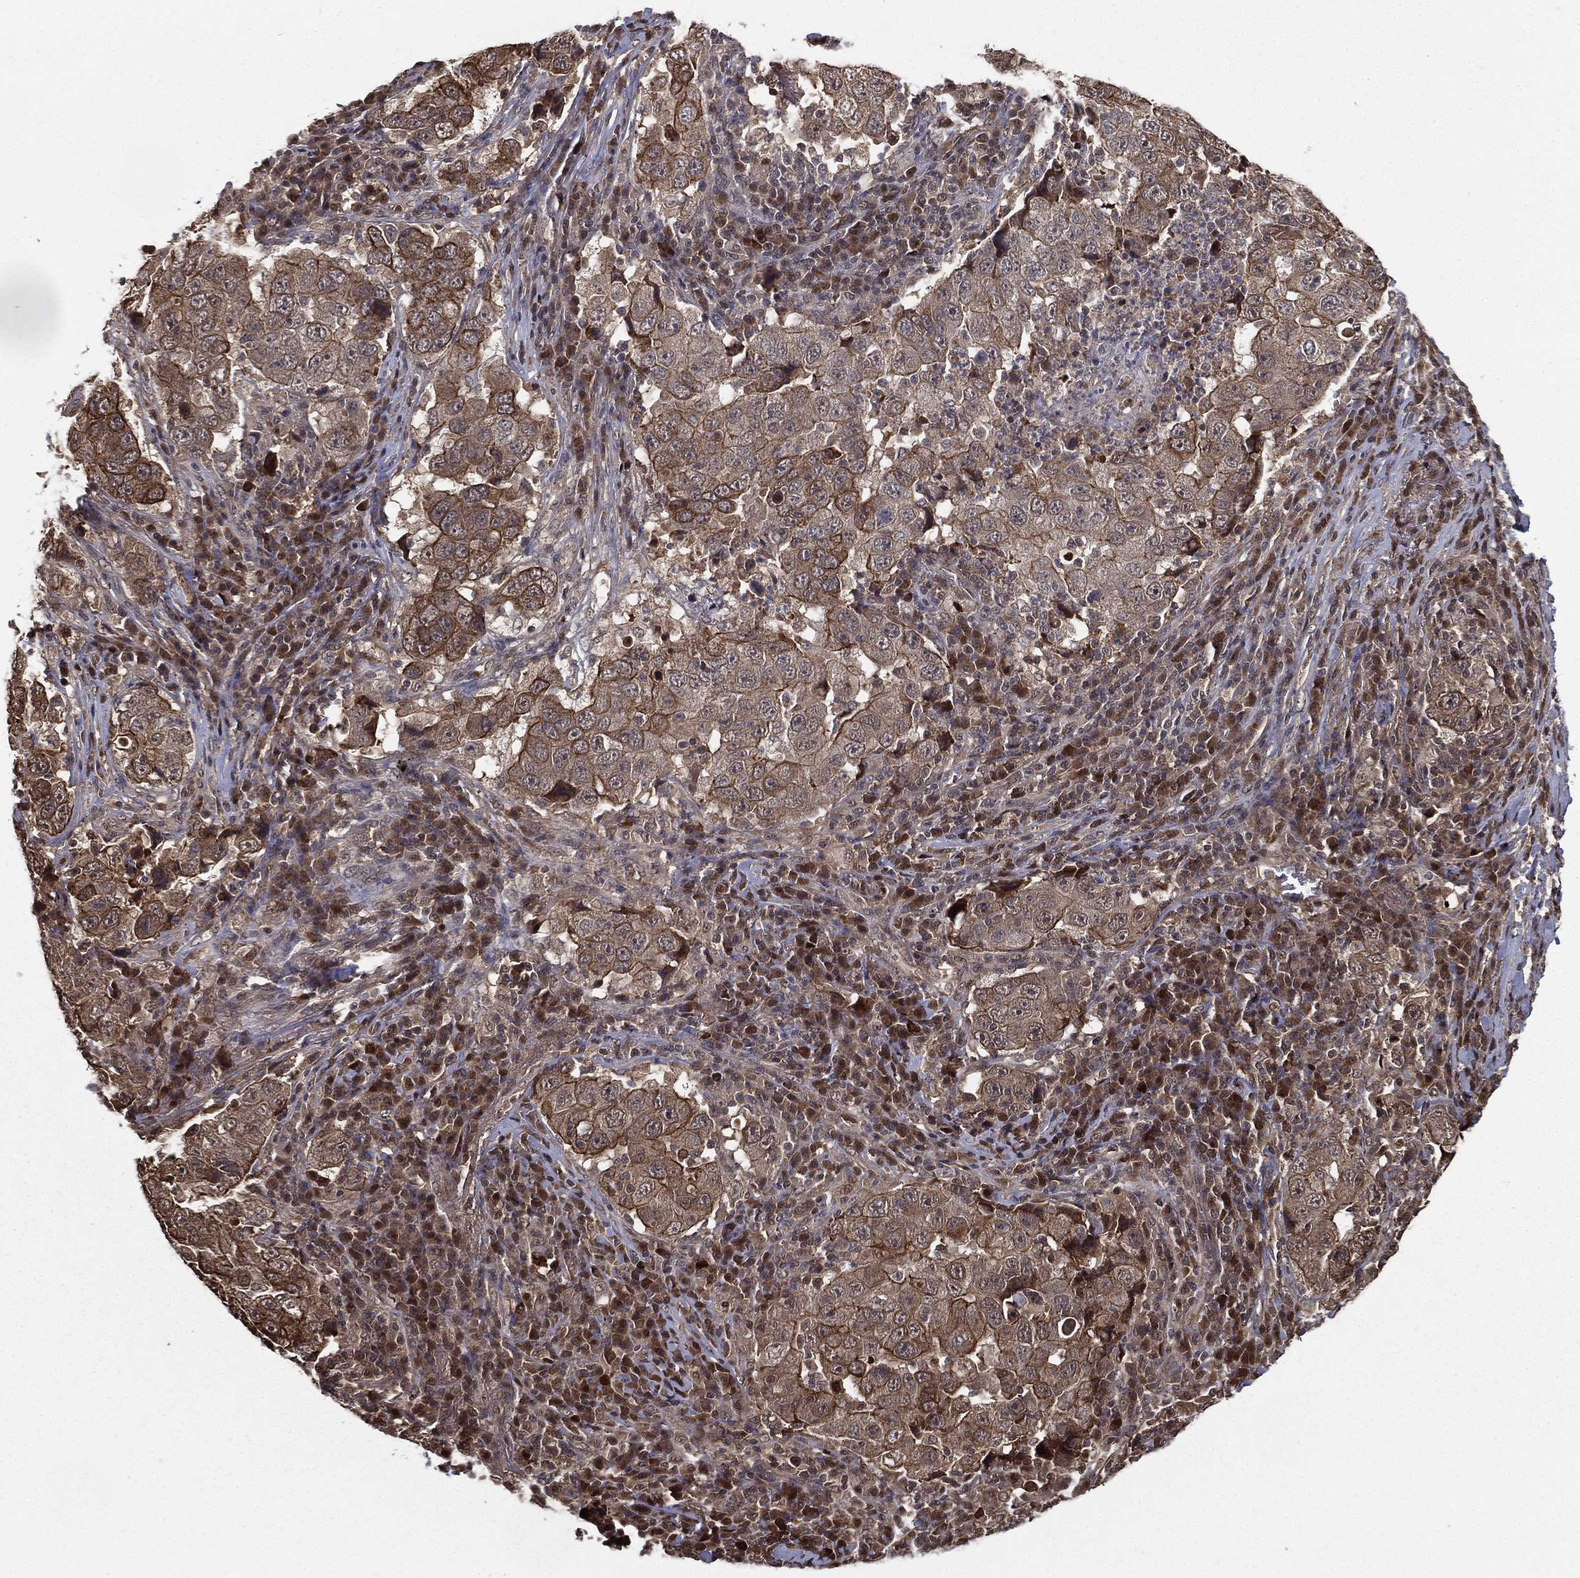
{"staining": {"intensity": "moderate", "quantity": "<25%", "location": "cytoplasmic/membranous"}, "tissue": "lung cancer", "cell_type": "Tumor cells", "image_type": "cancer", "snomed": [{"axis": "morphology", "description": "Adenocarcinoma, NOS"}, {"axis": "topography", "description": "Lung"}], "caption": "The immunohistochemical stain shows moderate cytoplasmic/membranous positivity in tumor cells of adenocarcinoma (lung) tissue.", "gene": "SLC6A6", "patient": {"sex": "male", "age": 73}}